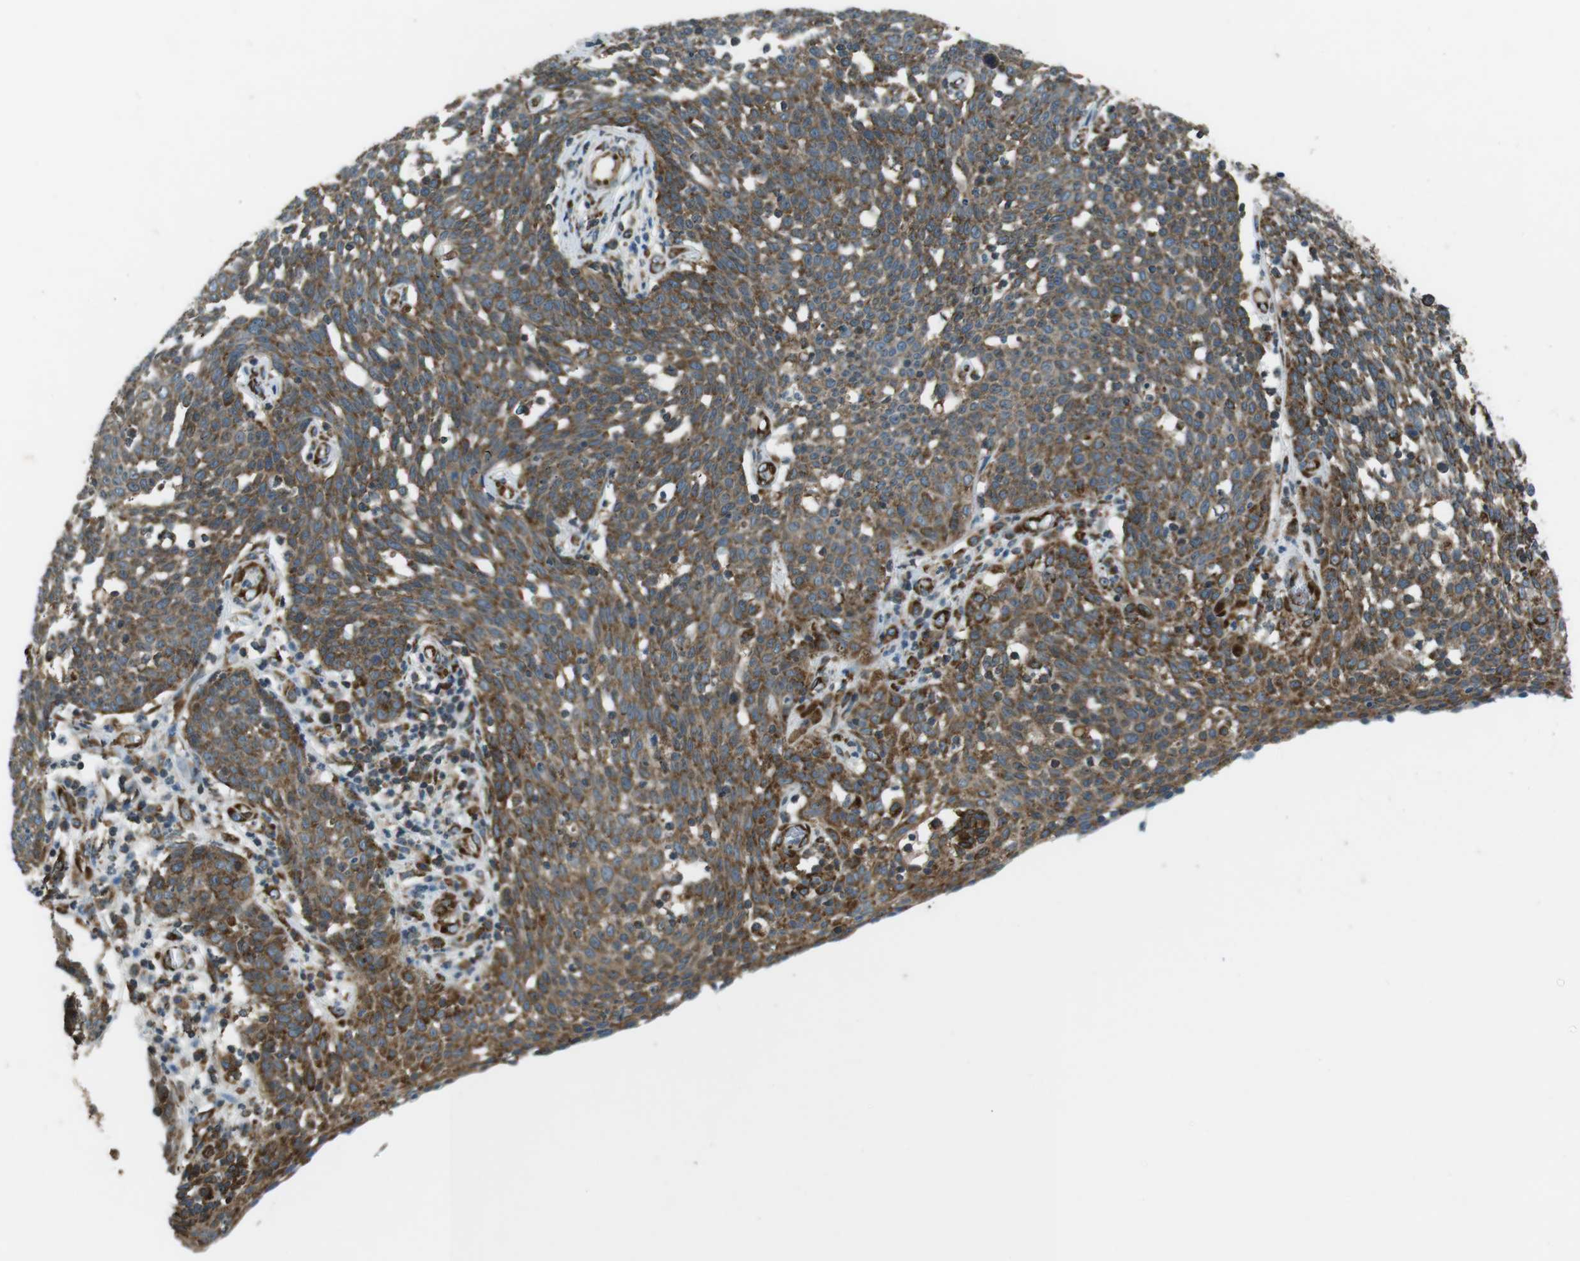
{"staining": {"intensity": "moderate", "quantity": ">75%", "location": "cytoplasmic/membranous"}, "tissue": "cervical cancer", "cell_type": "Tumor cells", "image_type": "cancer", "snomed": [{"axis": "morphology", "description": "Squamous cell carcinoma, NOS"}, {"axis": "topography", "description": "Cervix"}], "caption": "Protein positivity by immunohistochemistry (IHC) demonstrates moderate cytoplasmic/membranous positivity in about >75% of tumor cells in cervical cancer (squamous cell carcinoma).", "gene": "KTN1", "patient": {"sex": "female", "age": 34}}